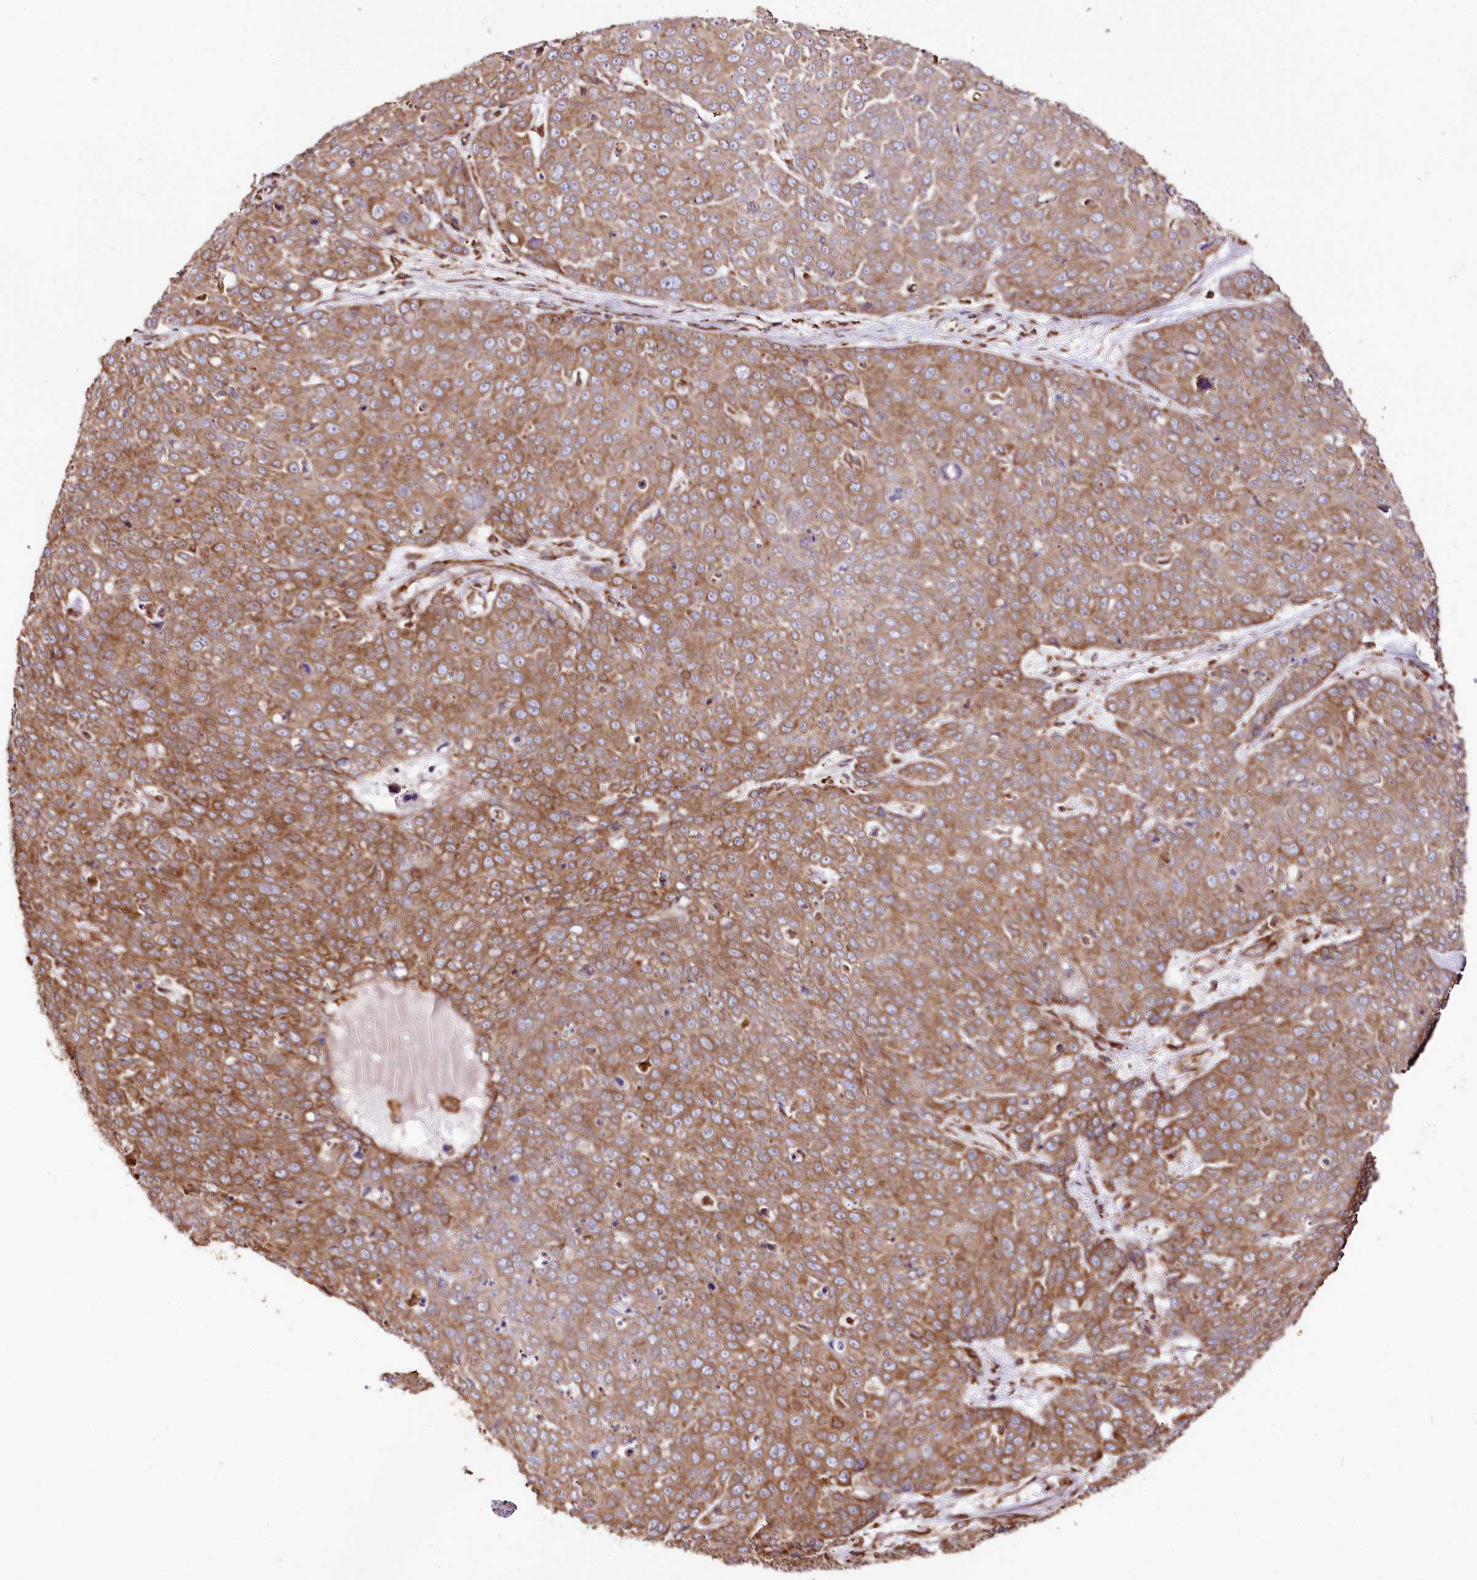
{"staining": {"intensity": "moderate", "quantity": ">75%", "location": "cytoplasmic/membranous"}, "tissue": "skin cancer", "cell_type": "Tumor cells", "image_type": "cancer", "snomed": [{"axis": "morphology", "description": "Squamous cell carcinoma, NOS"}, {"axis": "topography", "description": "Skin"}], "caption": "Moderate cytoplasmic/membranous protein expression is appreciated in approximately >75% of tumor cells in skin cancer (squamous cell carcinoma).", "gene": "CNPY2", "patient": {"sex": "male", "age": 71}}